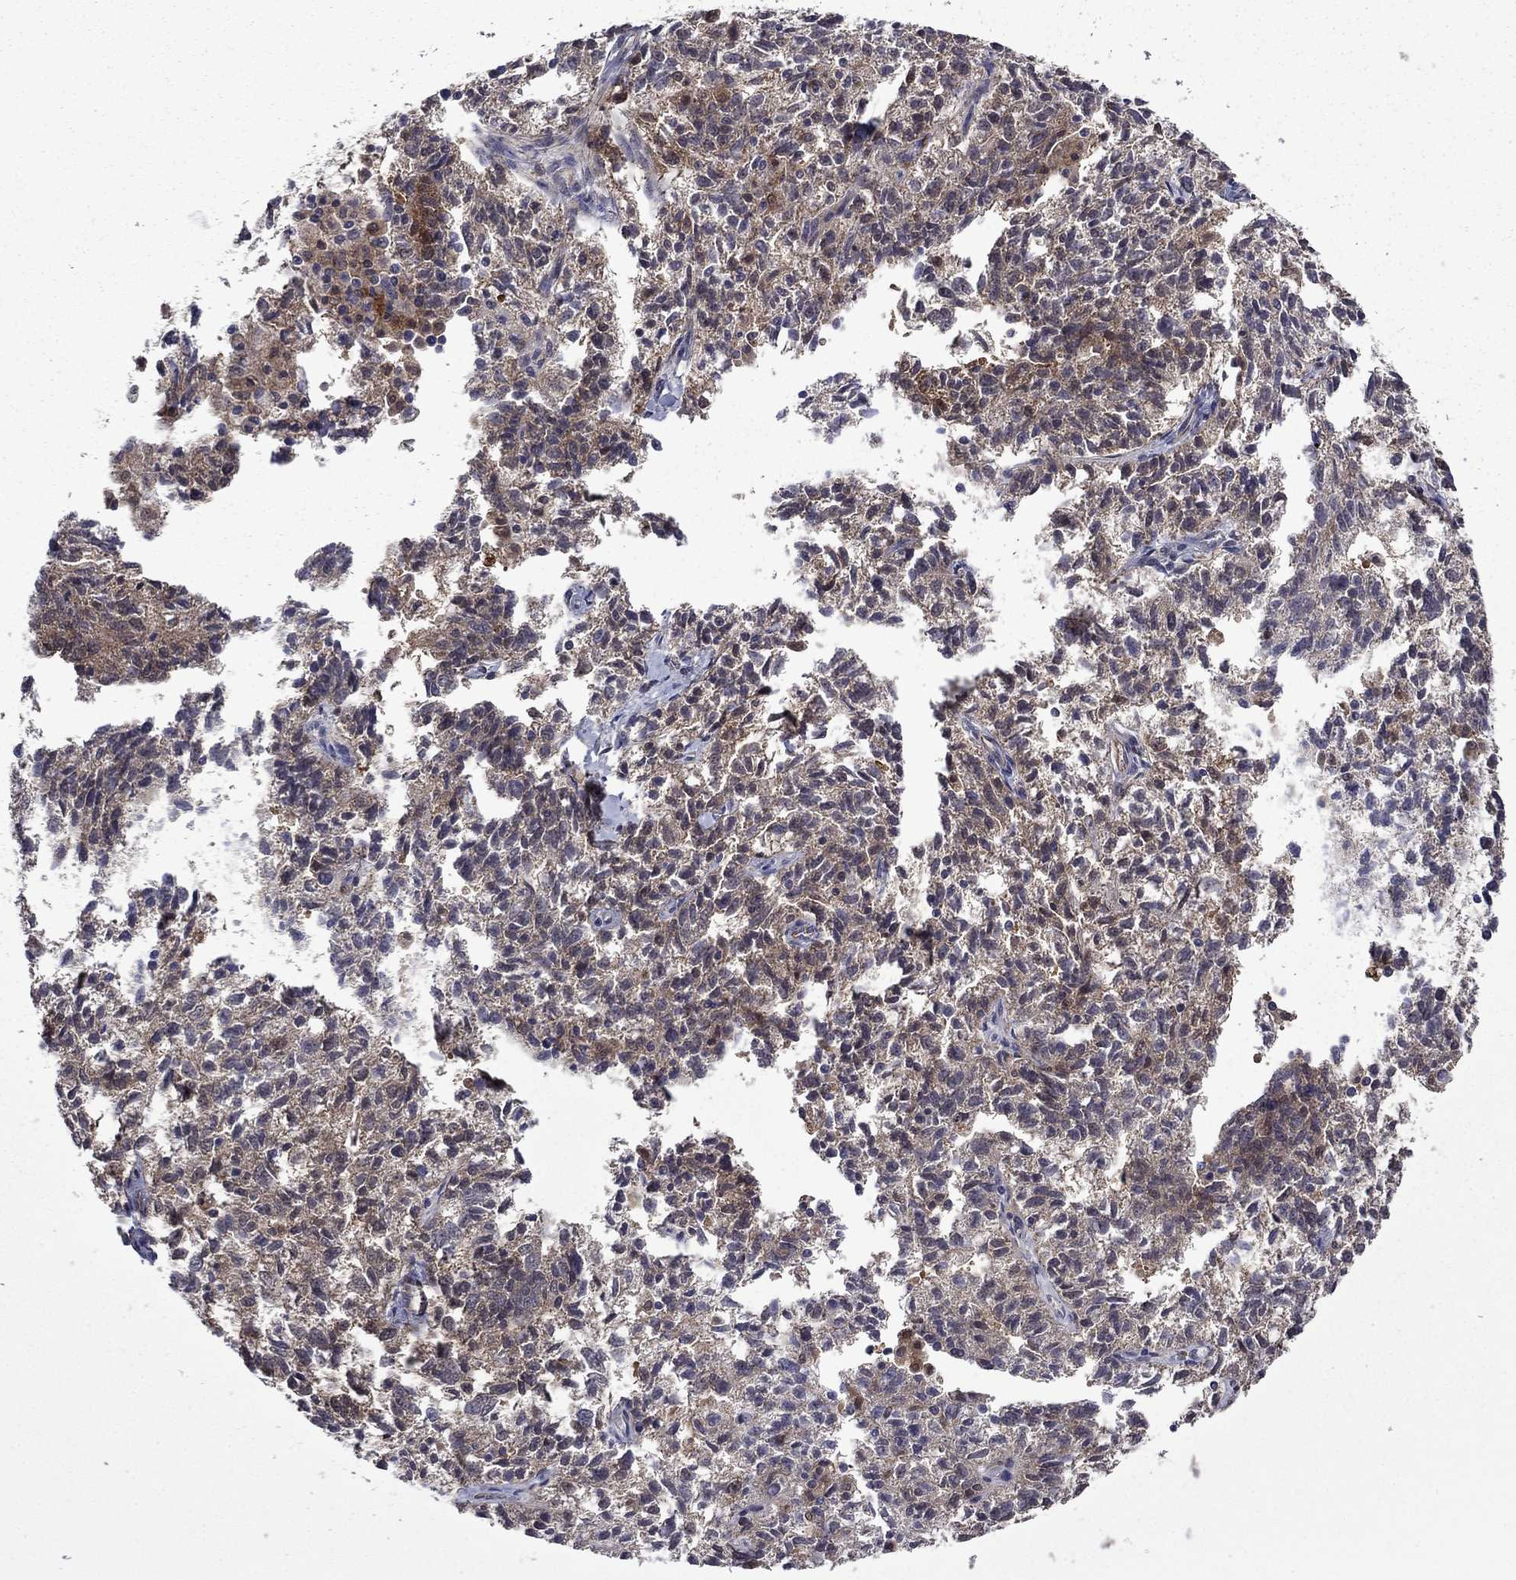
{"staining": {"intensity": "negative", "quantity": "none", "location": "none"}, "tissue": "ovarian cancer", "cell_type": "Tumor cells", "image_type": "cancer", "snomed": [{"axis": "morphology", "description": "Cystadenocarcinoma, serous, NOS"}, {"axis": "topography", "description": "Ovary"}], "caption": "Protein analysis of serous cystadenocarcinoma (ovarian) exhibits no significant expression in tumor cells.", "gene": "TPMT", "patient": {"sex": "female", "age": 71}}